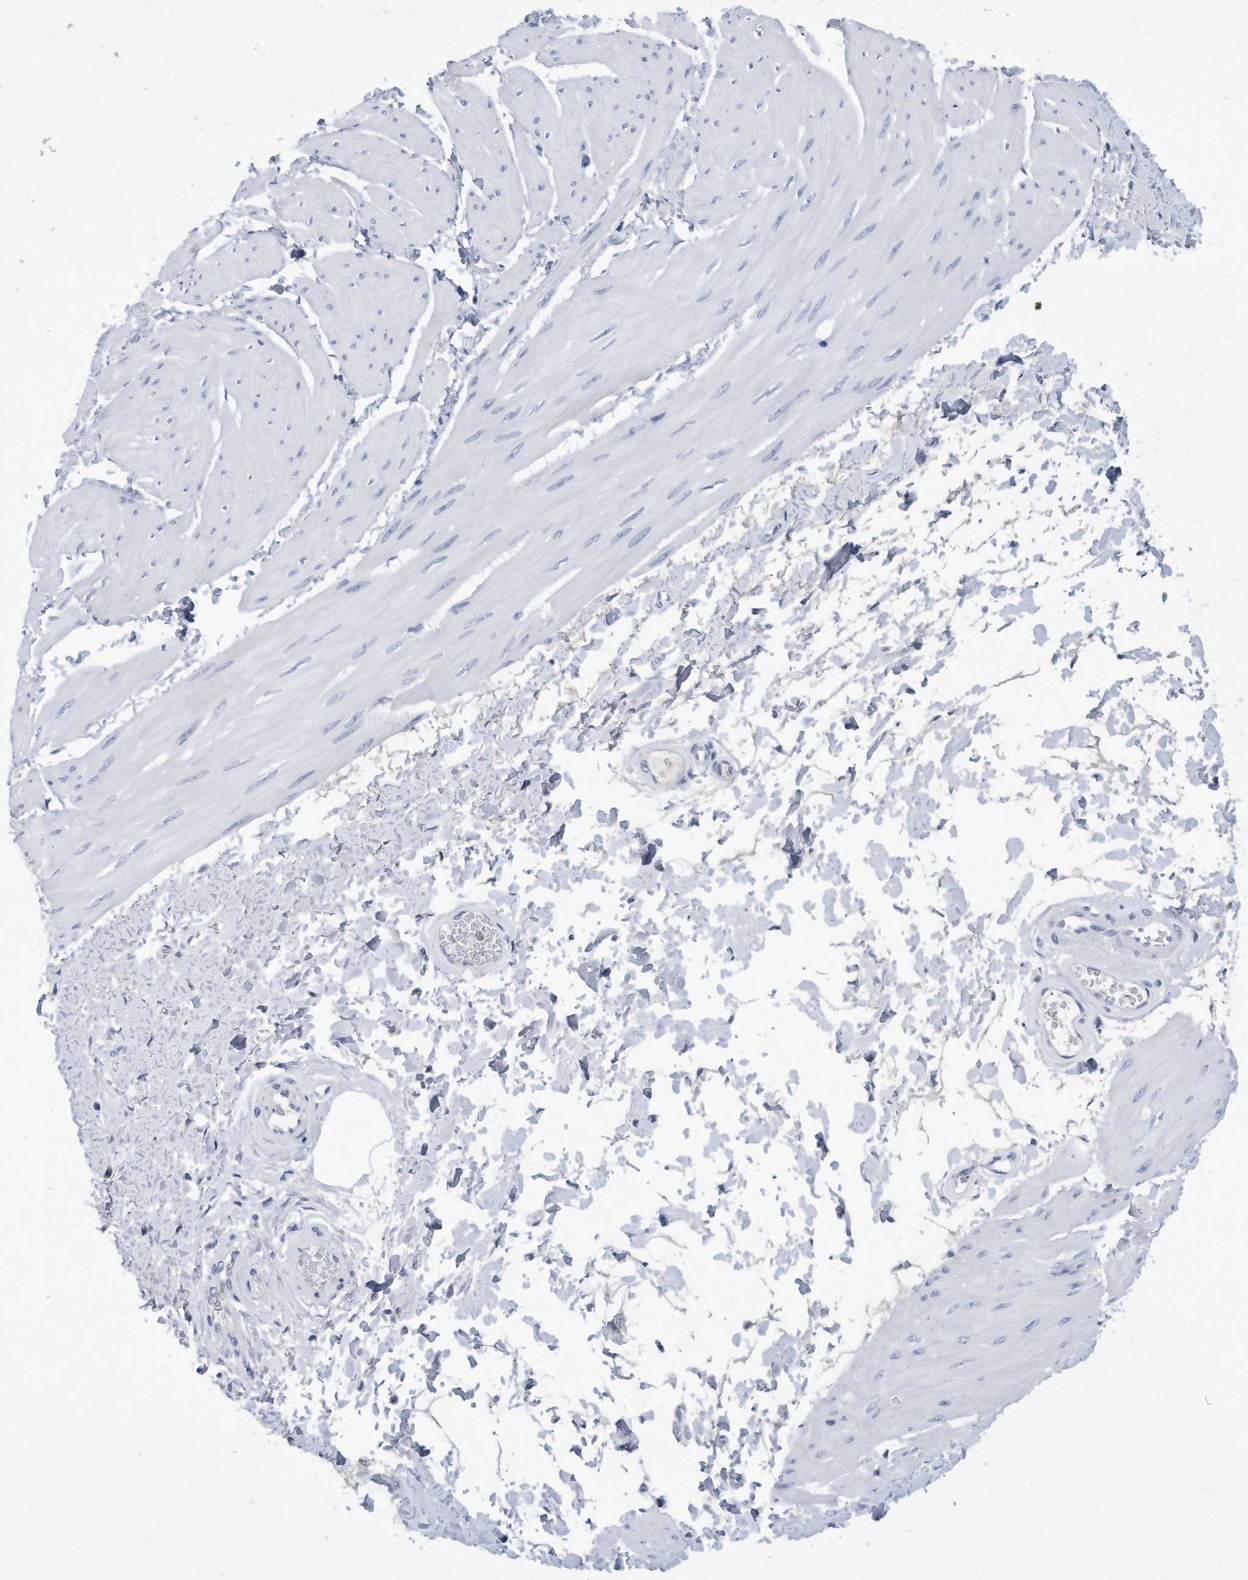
{"staining": {"intensity": "negative", "quantity": "none", "location": "none"}, "tissue": "smooth muscle", "cell_type": "Smooth muscle cells", "image_type": "normal", "snomed": [{"axis": "morphology", "description": "Urothelial carcinoma, High grade"}, {"axis": "topography", "description": "Urinary bladder"}], "caption": "Immunohistochemistry of normal smooth muscle displays no expression in smooth muscle cells. (Stains: DAB (3,3'-diaminobenzidine) immunohistochemistry (IHC) with hematoxylin counter stain, Microscopy: brightfield microscopy at high magnification).", "gene": "PCNA", "patient": {"sex": "male", "age": 46}}